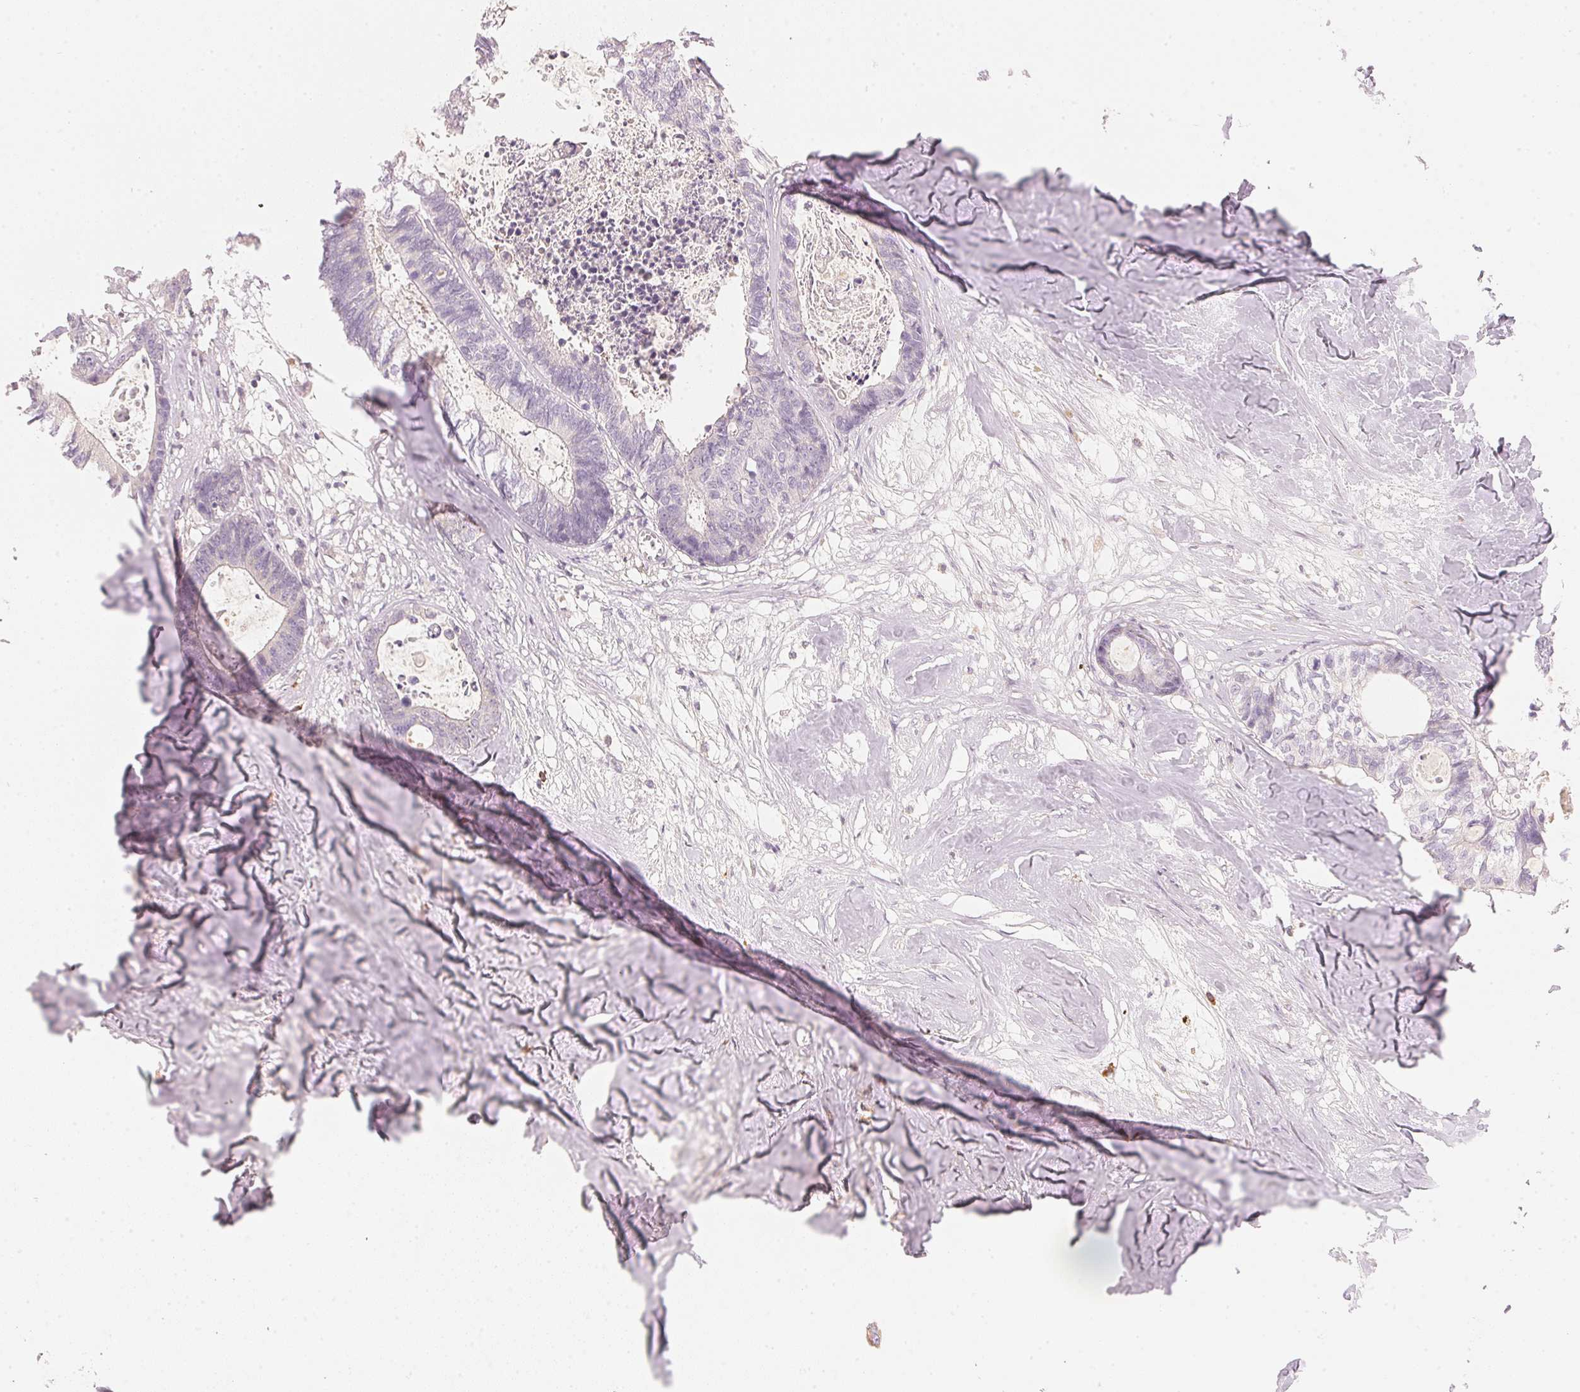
{"staining": {"intensity": "weak", "quantity": "<25%", "location": "cytoplasmic/membranous"}, "tissue": "colorectal cancer", "cell_type": "Tumor cells", "image_type": "cancer", "snomed": [{"axis": "morphology", "description": "Adenocarcinoma, NOS"}, {"axis": "topography", "description": "Colon"}, {"axis": "topography", "description": "Rectum"}], "caption": "There is no significant staining in tumor cells of colorectal cancer. (Brightfield microscopy of DAB immunohistochemistry (IHC) at high magnification).", "gene": "RMDN2", "patient": {"sex": "male", "age": 57}}